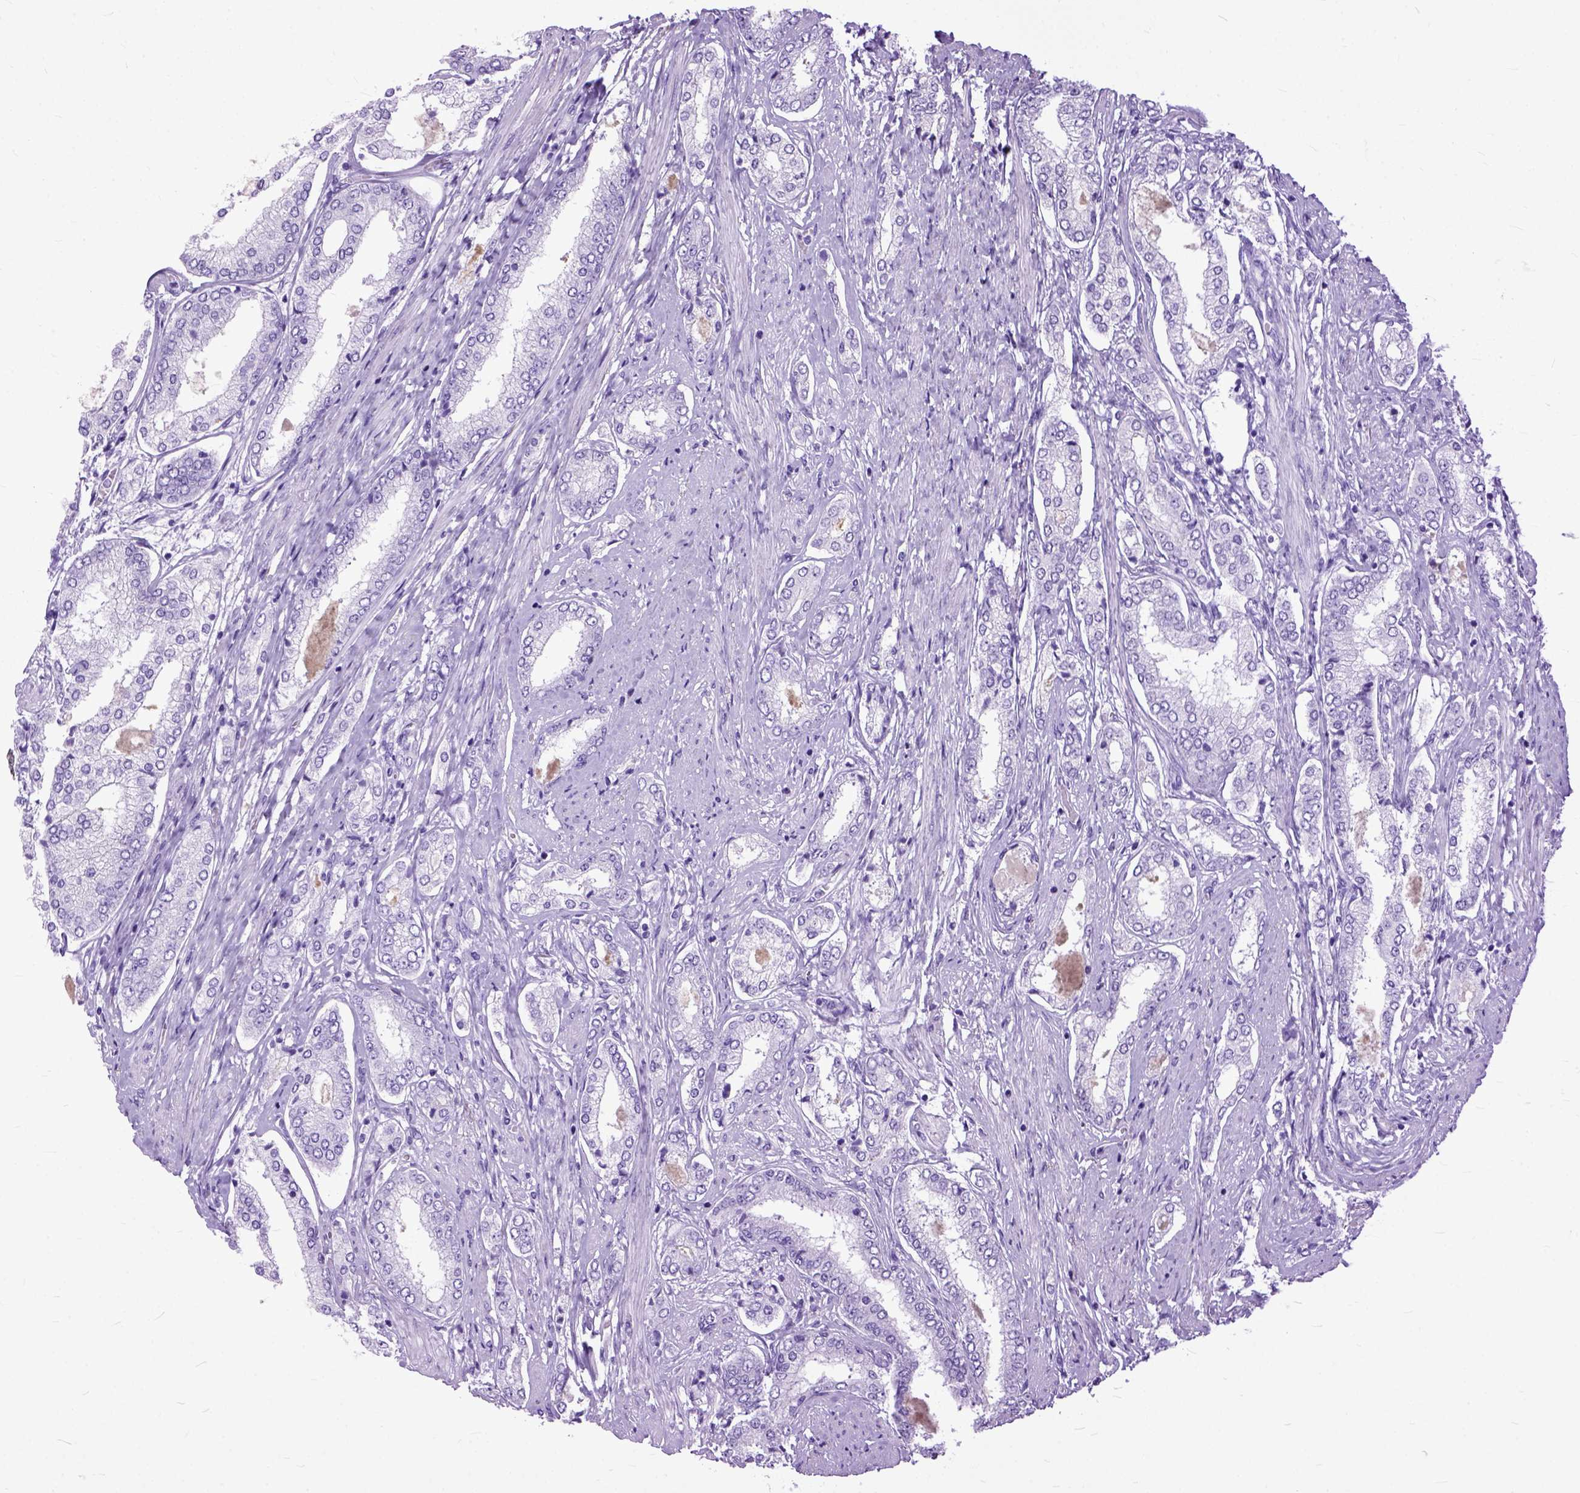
{"staining": {"intensity": "negative", "quantity": "none", "location": "none"}, "tissue": "prostate cancer", "cell_type": "Tumor cells", "image_type": "cancer", "snomed": [{"axis": "morphology", "description": "Adenocarcinoma, NOS"}, {"axis": "topography", "description": "Prostate"}], "caption": "IHC photomicrograph of human adenocarcinoma (prostate) stained for a protein (brown), which demonstrates no staining in tumor cells.", "gene": "GNGT1", "patient": {"sex": "male", "age": 63}}